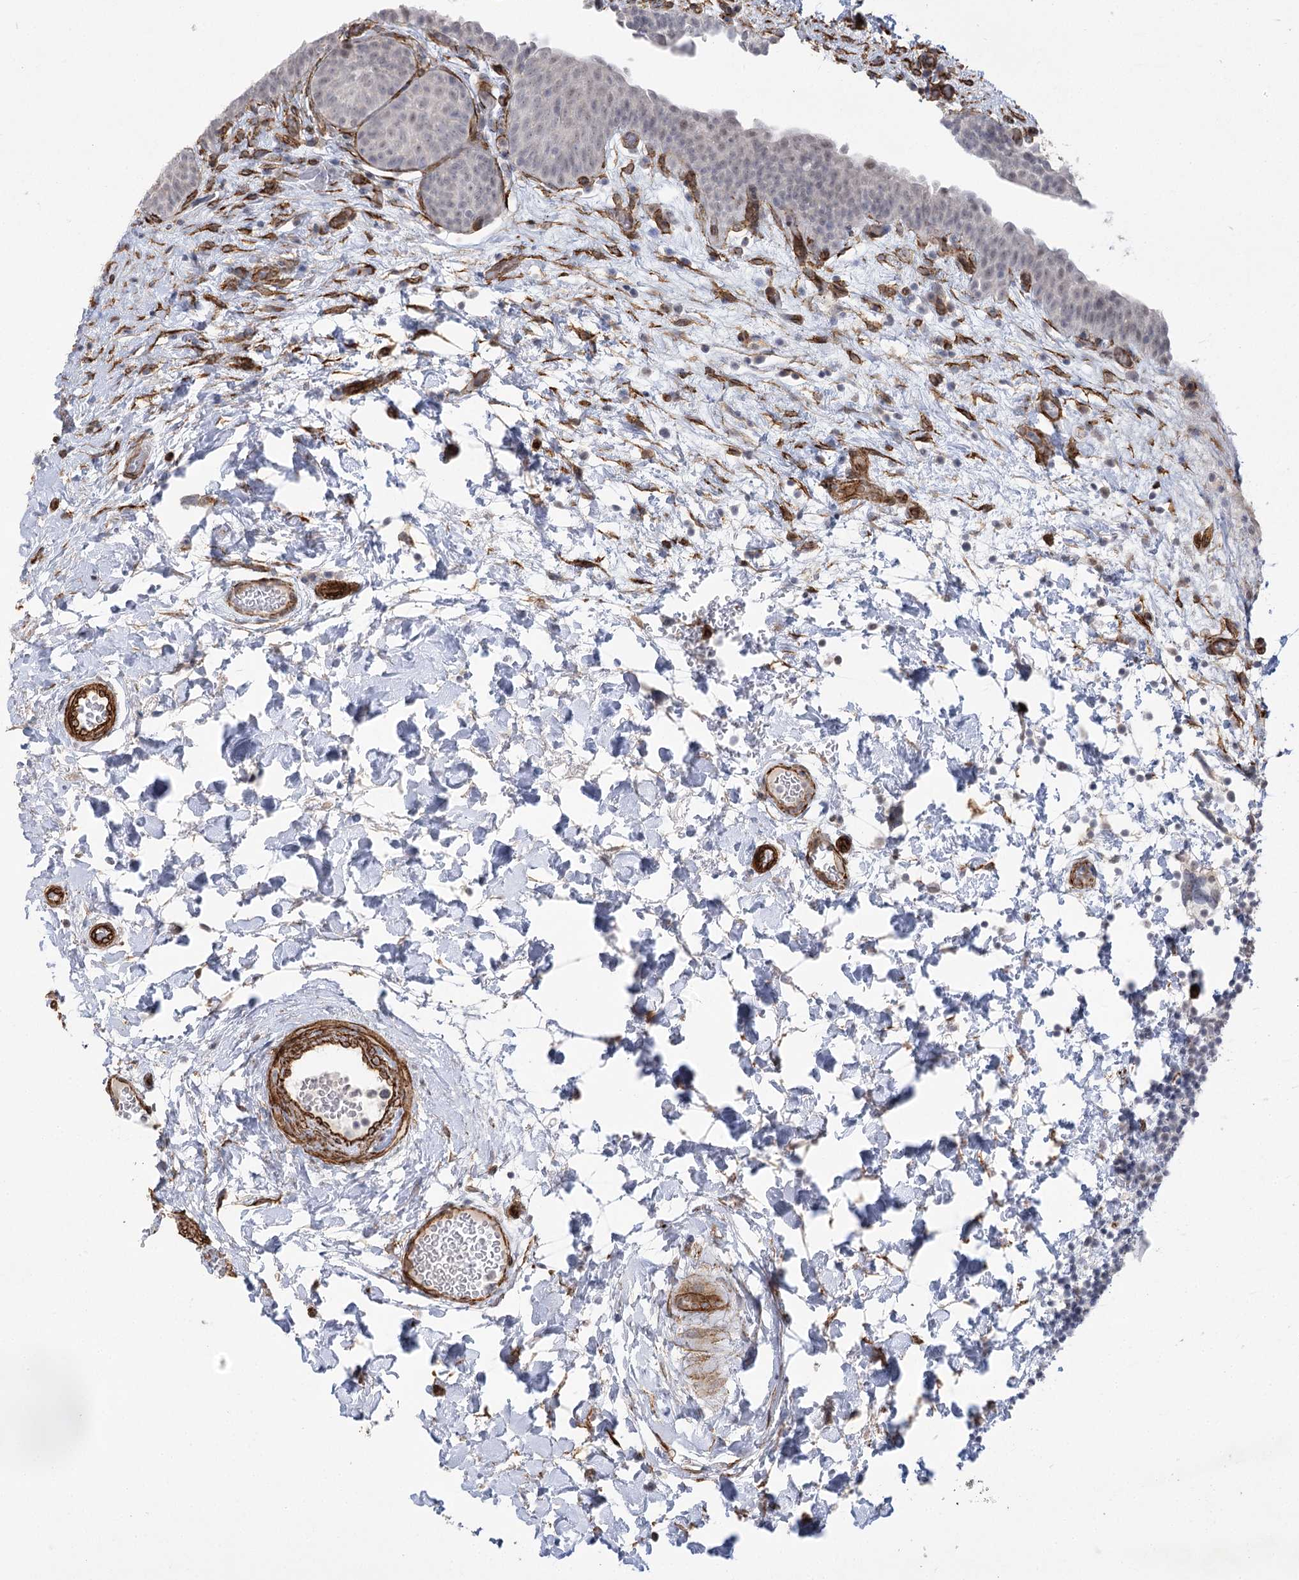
{"staining": {"intensity": "weak", "quantity": "25%-75%", "location": "nuclear"}, "tissue": "urinary bladder", "cell_type": "Urothelial cells", "image_type": "normal", "snomed": [{"axis": "morphology", "description": "Normal tissue, NOS"}, {"axis": "topography", "description": "Urinary bladder"}], "caption": "Immunohistochemistry of unremarkable human urinary bladder reveals low levels of weak nuclear positivity in approximately 25%-75% of urothelial cells.", "gene": "AMTN", "patient": {"sex": "male", "age": 83}}